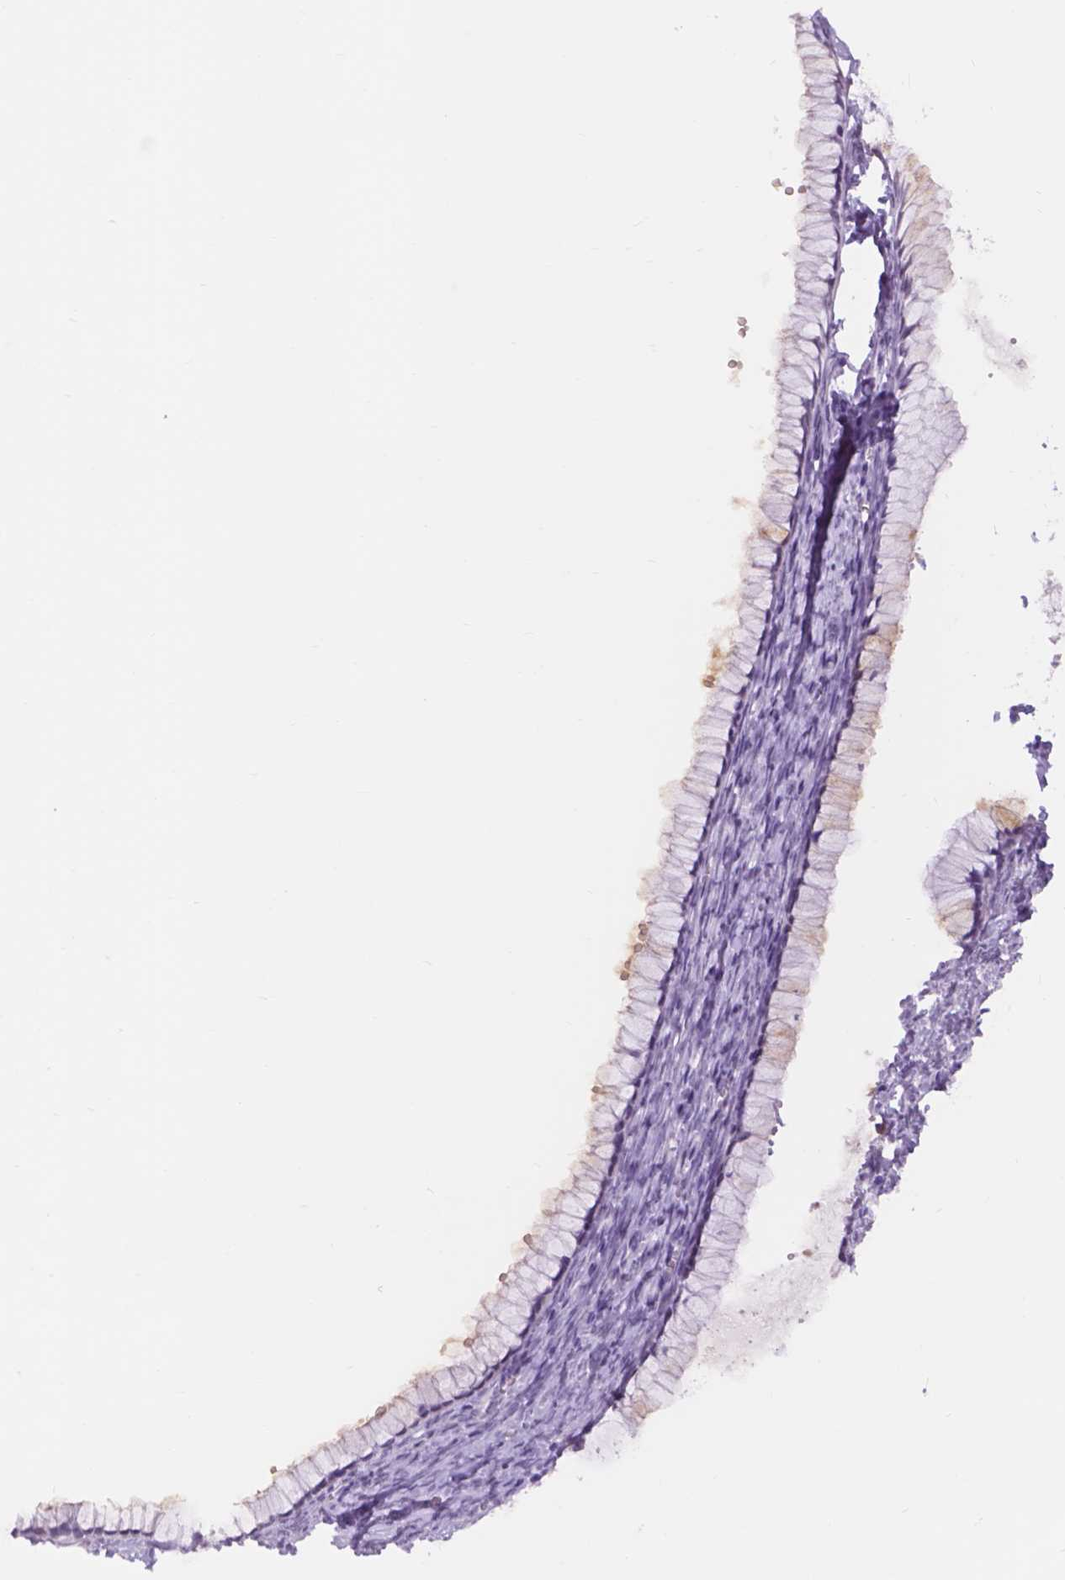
{"staining": {"intensity": "negative", "quantity": "none", "location": "none"}, "tissue": "ovarian cancer", "cell_type": "Tumor cells", "image_type": "cancer", "snomed": [{"axis": "morphology", "description": "Cystadenocarcinoma, mucinous, NOS"}, {"axis": "topography", "description": "Ovary"}], "caption": "Mucinous cystadenocarcinoma (ovarian) stained for a protein using immunohistochemistry (IHC) demonstrates no positivity tumor cells.", "gene": "DCC", "patient": {"sex": "female", "age": 41}}